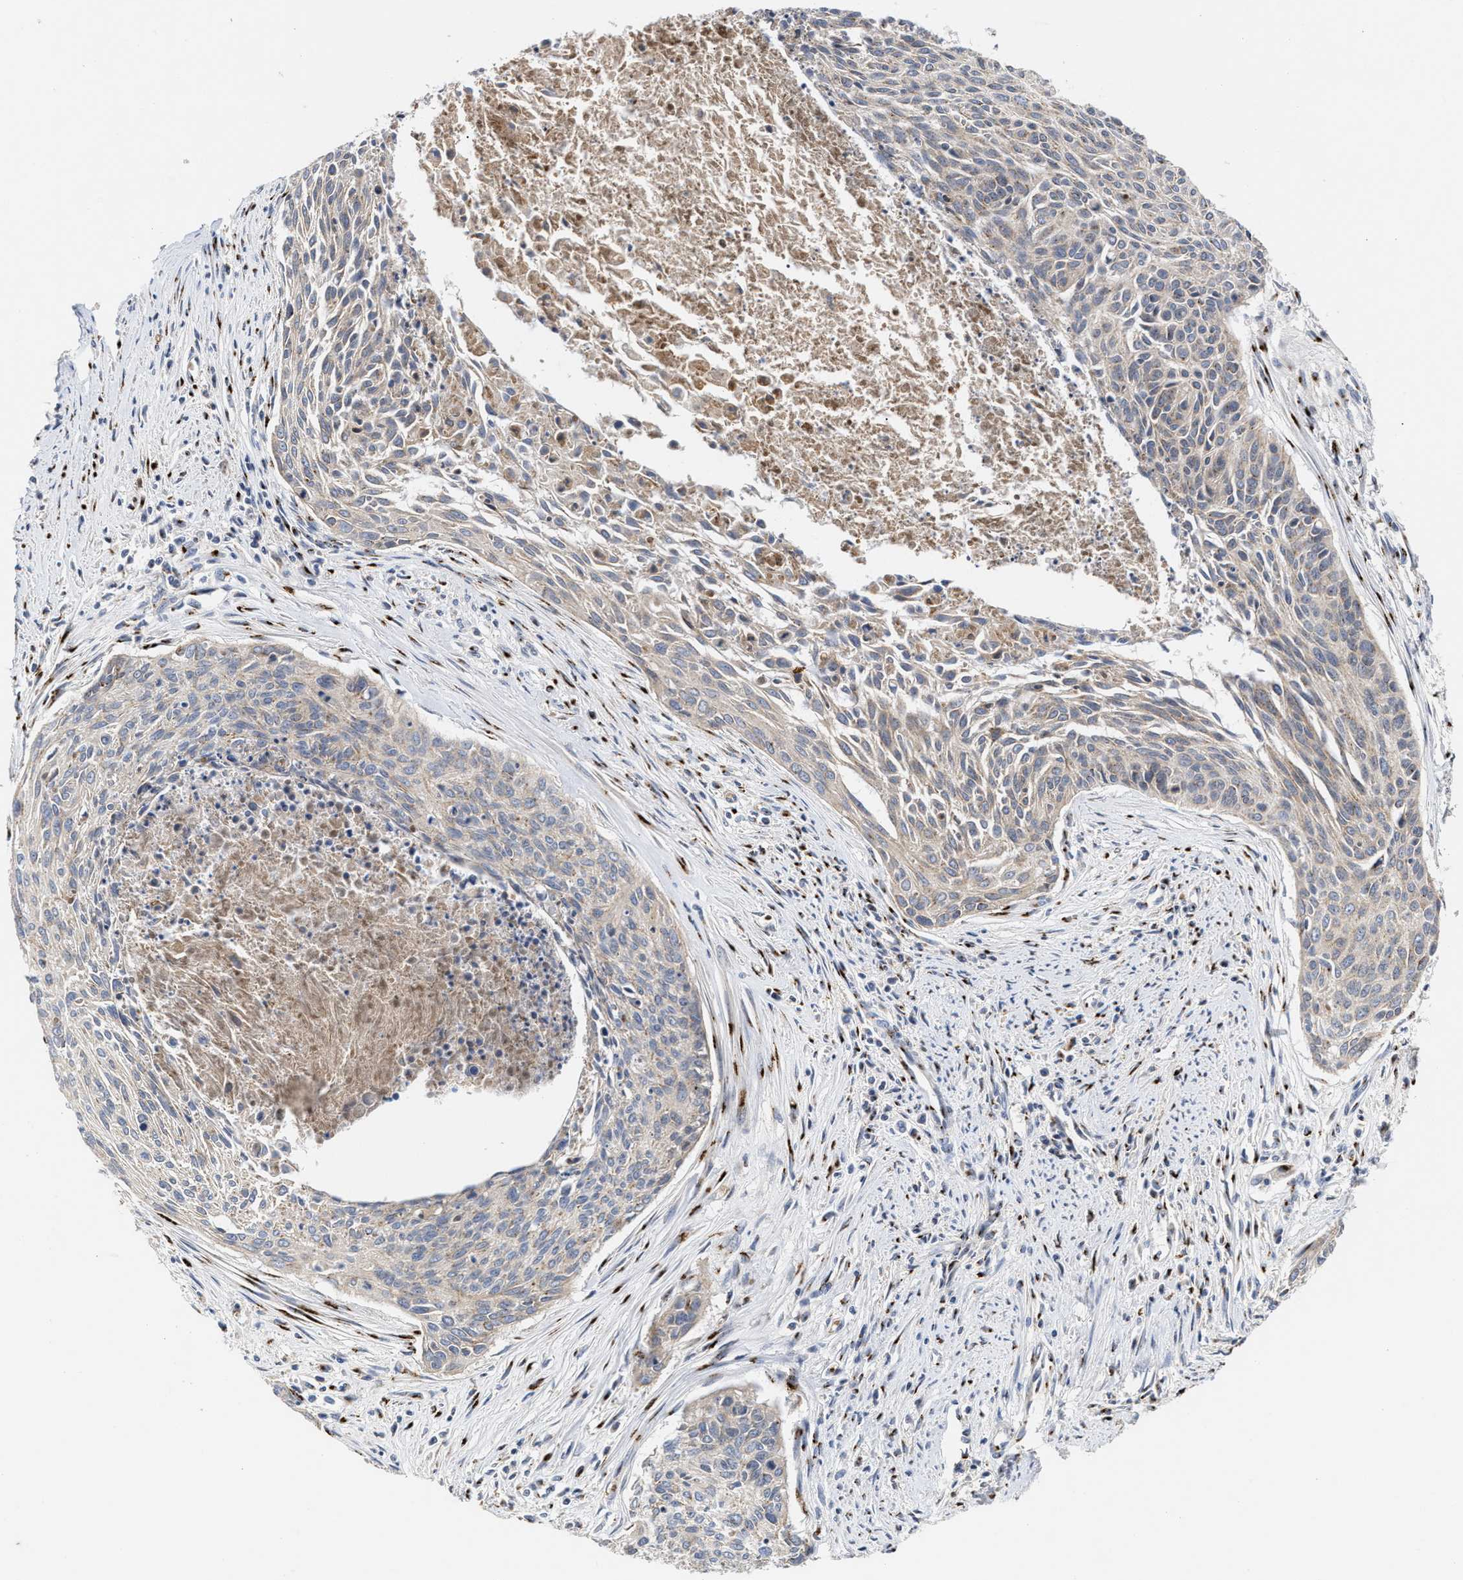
{"staining": {"intensity": "weak", "quantity": "<25%", "location": "cytoplasmic/membranous"}, "tissue": "cervical cancer", "cell_type": "Tumor cells", "image_type": "cancer", "snomed": [{"axis": "morphology", "description": "Squamous cell carcinoma, NOS"}, {"axis": "topography", "description": "Cervix"}], "caption": "Histopathology image shows no significant protein staining in tumor cells of cervical squamous cell carcinoma.", "gene": "CCL2", "patient": {"sex": "female", "age": 55}}